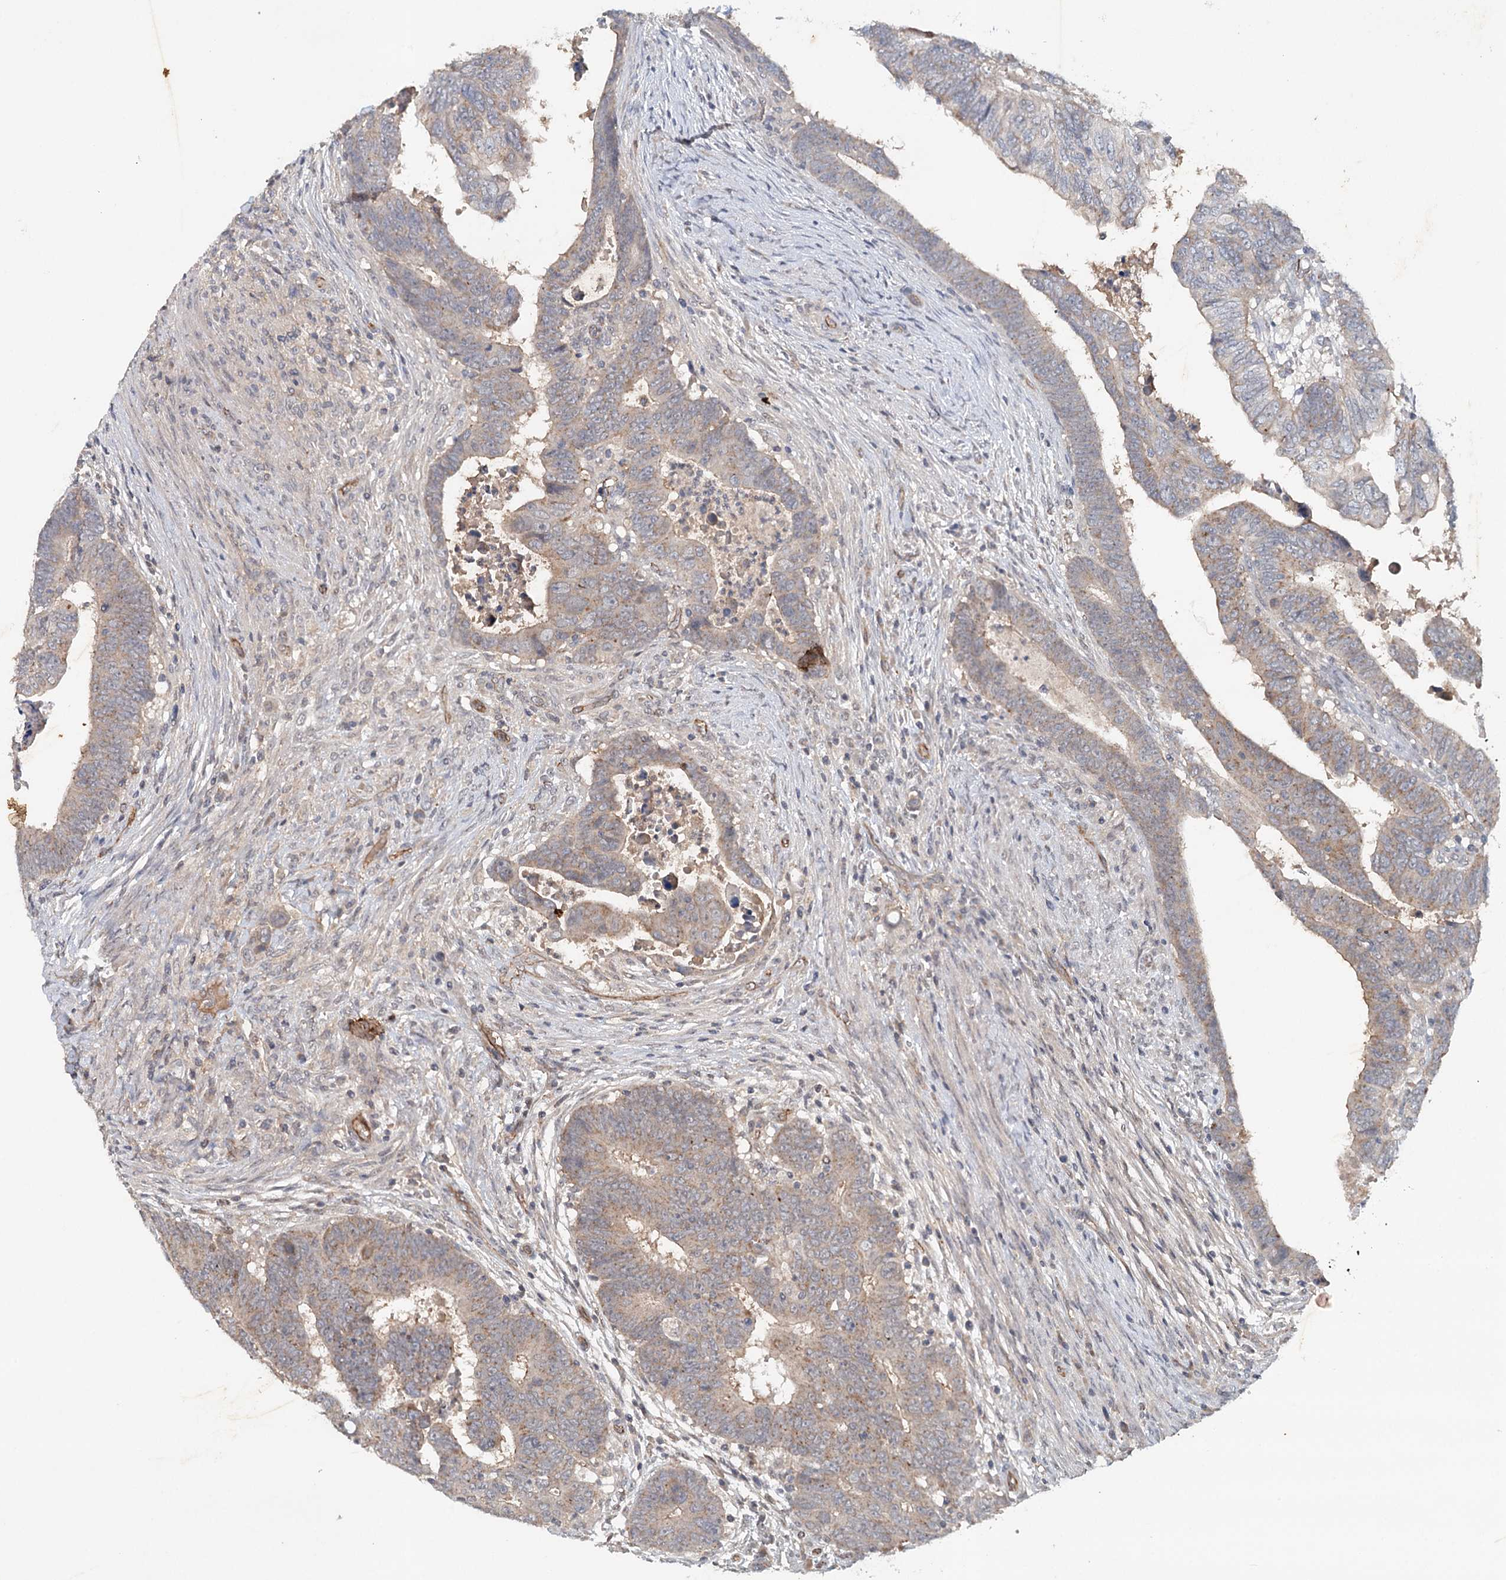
{"staining": {"intensity": "weak", "quantity": "25%-75%", "location": "cytoplasmic/membranous"}, "tissue": "colorectal cancer", "cell_type": "Tumor cells", "image_type": "cancer", "snomed": [{"axis": "morphology", "description": "Normal tissue, NOS"}, {"axis": "morphology", "description": "Adenocarcinoma, NOS"}, {"axis": "topography", "description": "Rectum"}], "caption": "Tumor cells exhibit weak cytoplasmic/membranous positivity in about 25%-75% of cells in colorectal cancer (adenocarcinoma).", "gene": "SYNPO", "patient": {"sex": "female", "age": 65}}